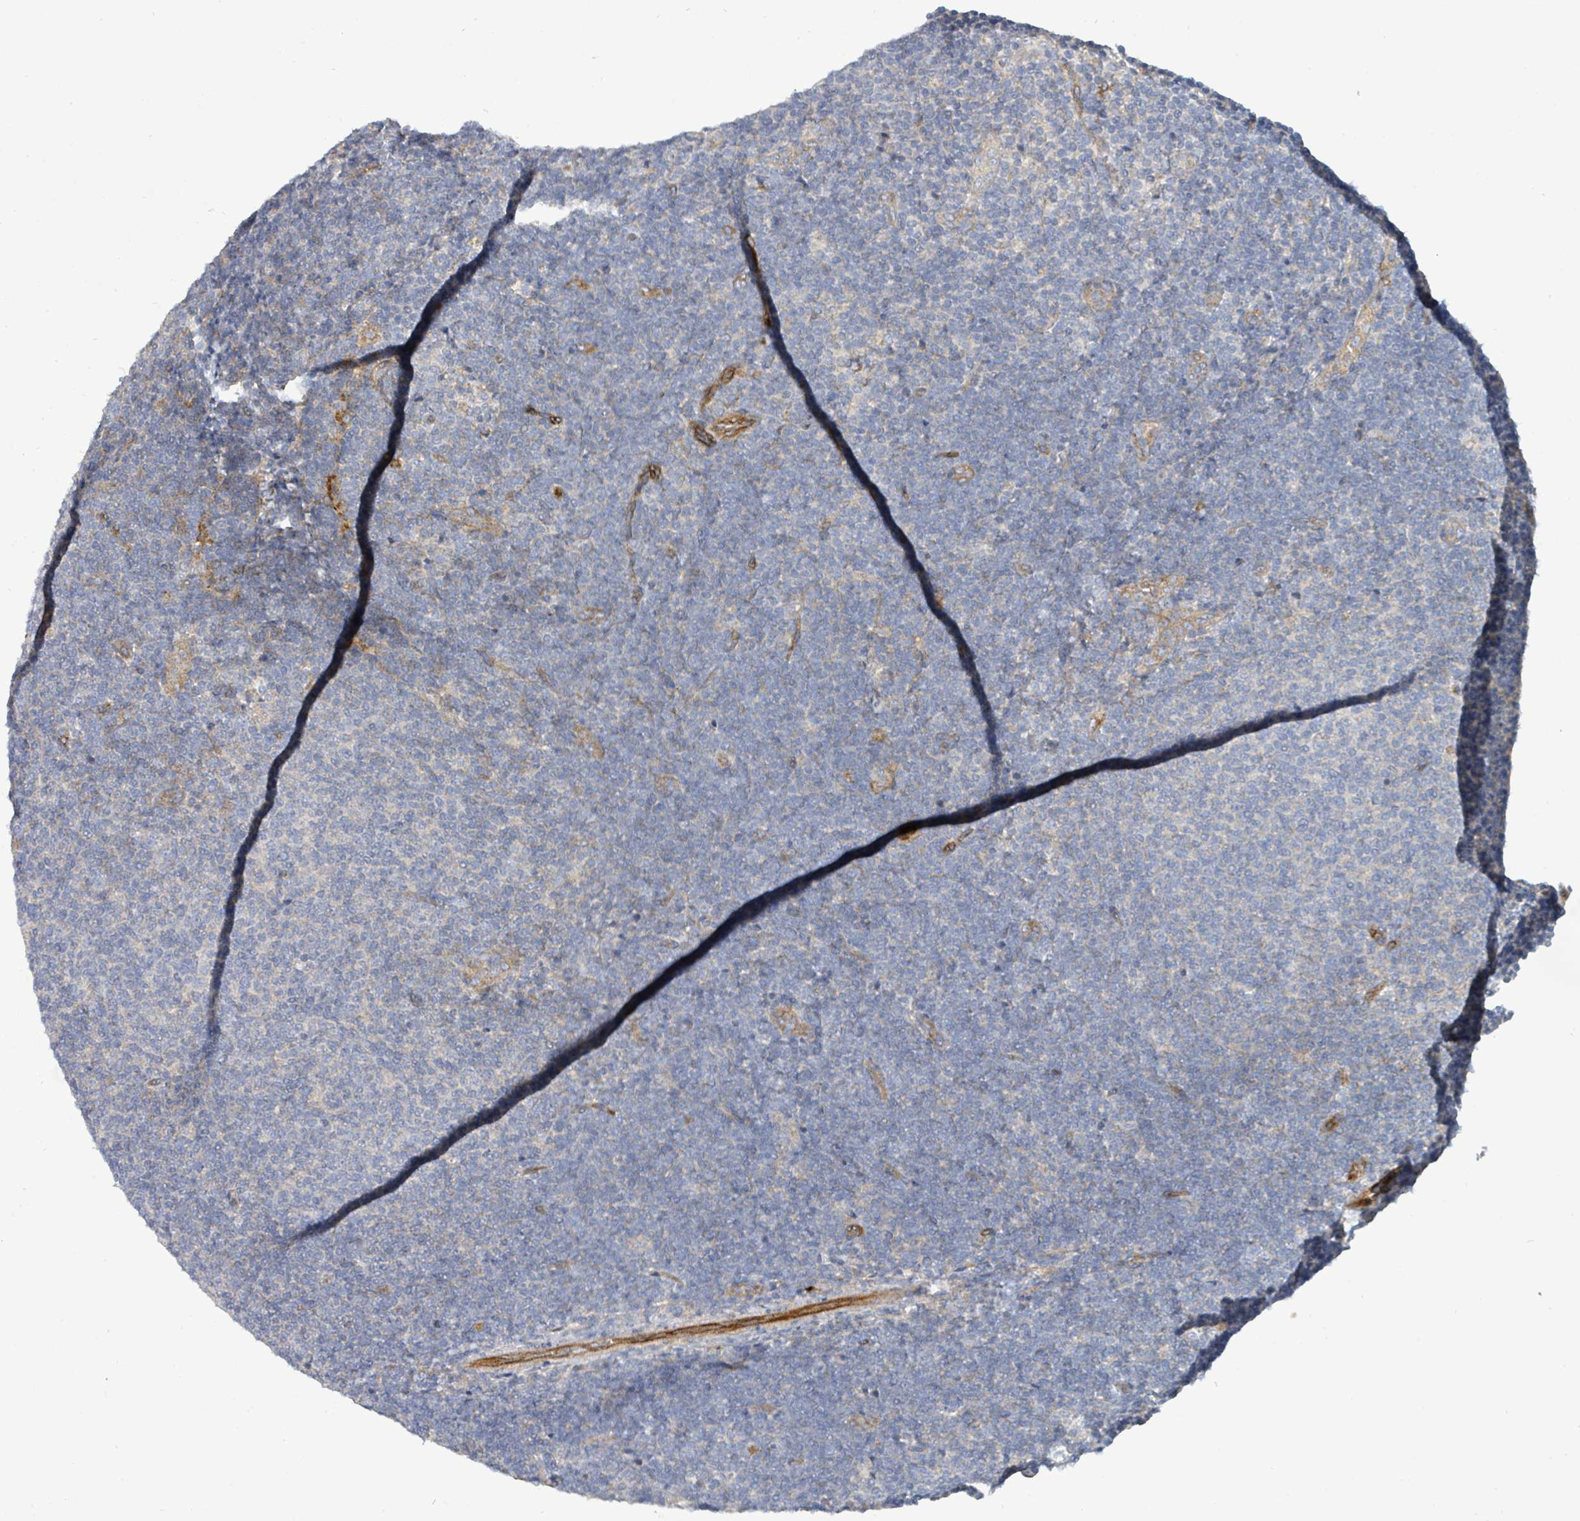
{"staining": {"intensity": "negative", "quantity": "none", "location": "none"}, "tissue": "lymphoma", "cell_type": "Tumor cells", "image_type": "cancer", "snomed": [{"axis": "morphology", "description": "Malignant lymphoma, non-Hodgkin's type, Low grade"}, {"axis": "topography", "description": "Lymph node"}], "caption": "DAB immunohistochemical staining of lymphoma demonstrates no significant expression in tumor cells.", "gene": "IFIT1", "patient": {"sex": "male", "age": 66}}